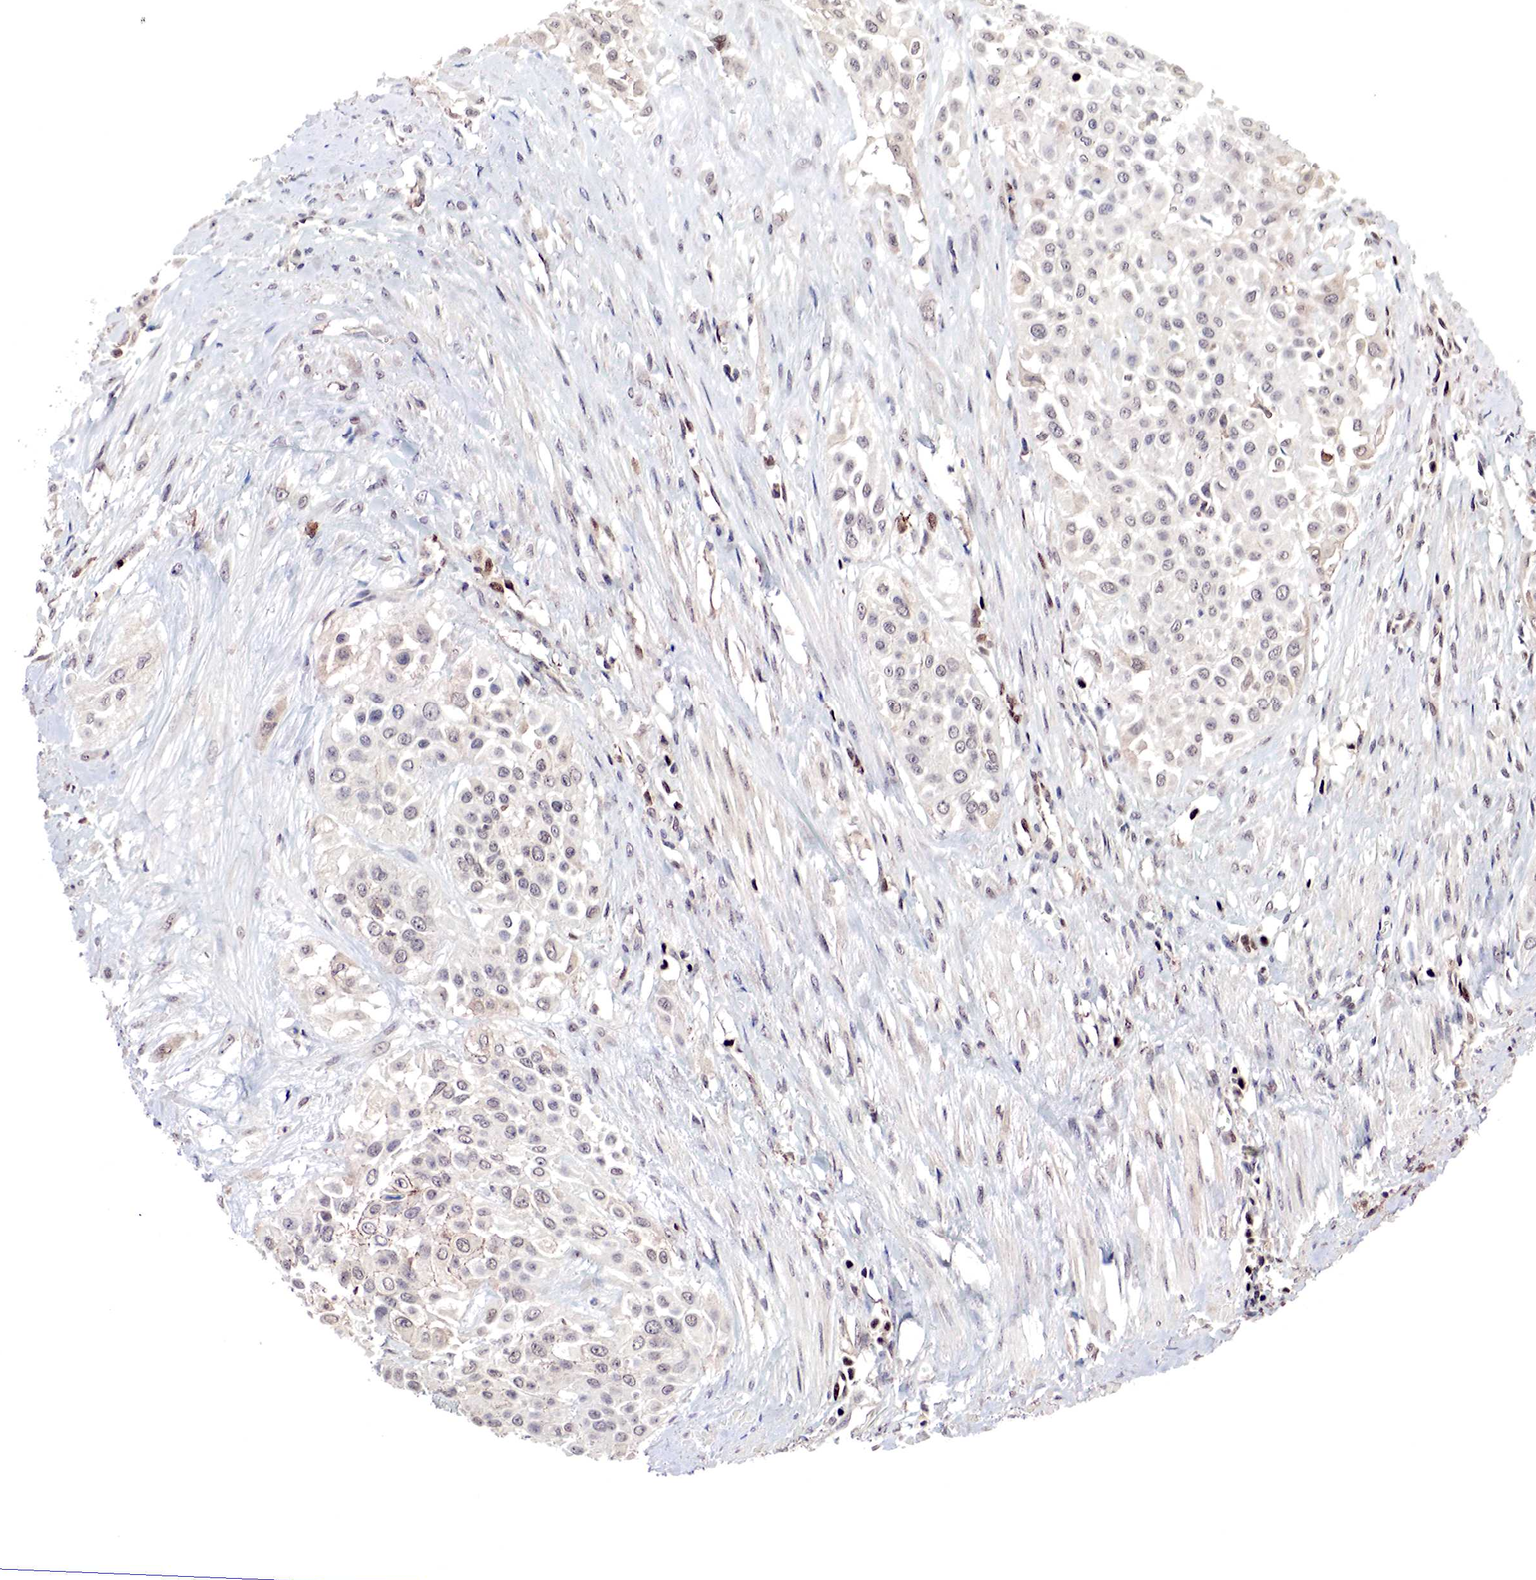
{"staining": {"intensity": "weak", "quantity": "25%-75%", "location": "cytoplasmic/membranous"}, "tissue": "urothelial cancer", "cell_type": "Tumor cells", "image_type": "cancer", "snomed": [{"axis": "morphology", "description": "Urothelial carcinoma, High grade"}, {"axis": "topography", "description": "Urinary bladder"}], "caption": "Immunohistochemical staining of human urothelial carcinoma (high-grade) displays low levels of weak cytoplasmic/membranous protein staining in approximately 25%-75% of tumor cells. (Brightfield microscopy of DAB IHC at high magnification).", "gene": "DACH2", "patient": {"sex": "male", "age": 57}}